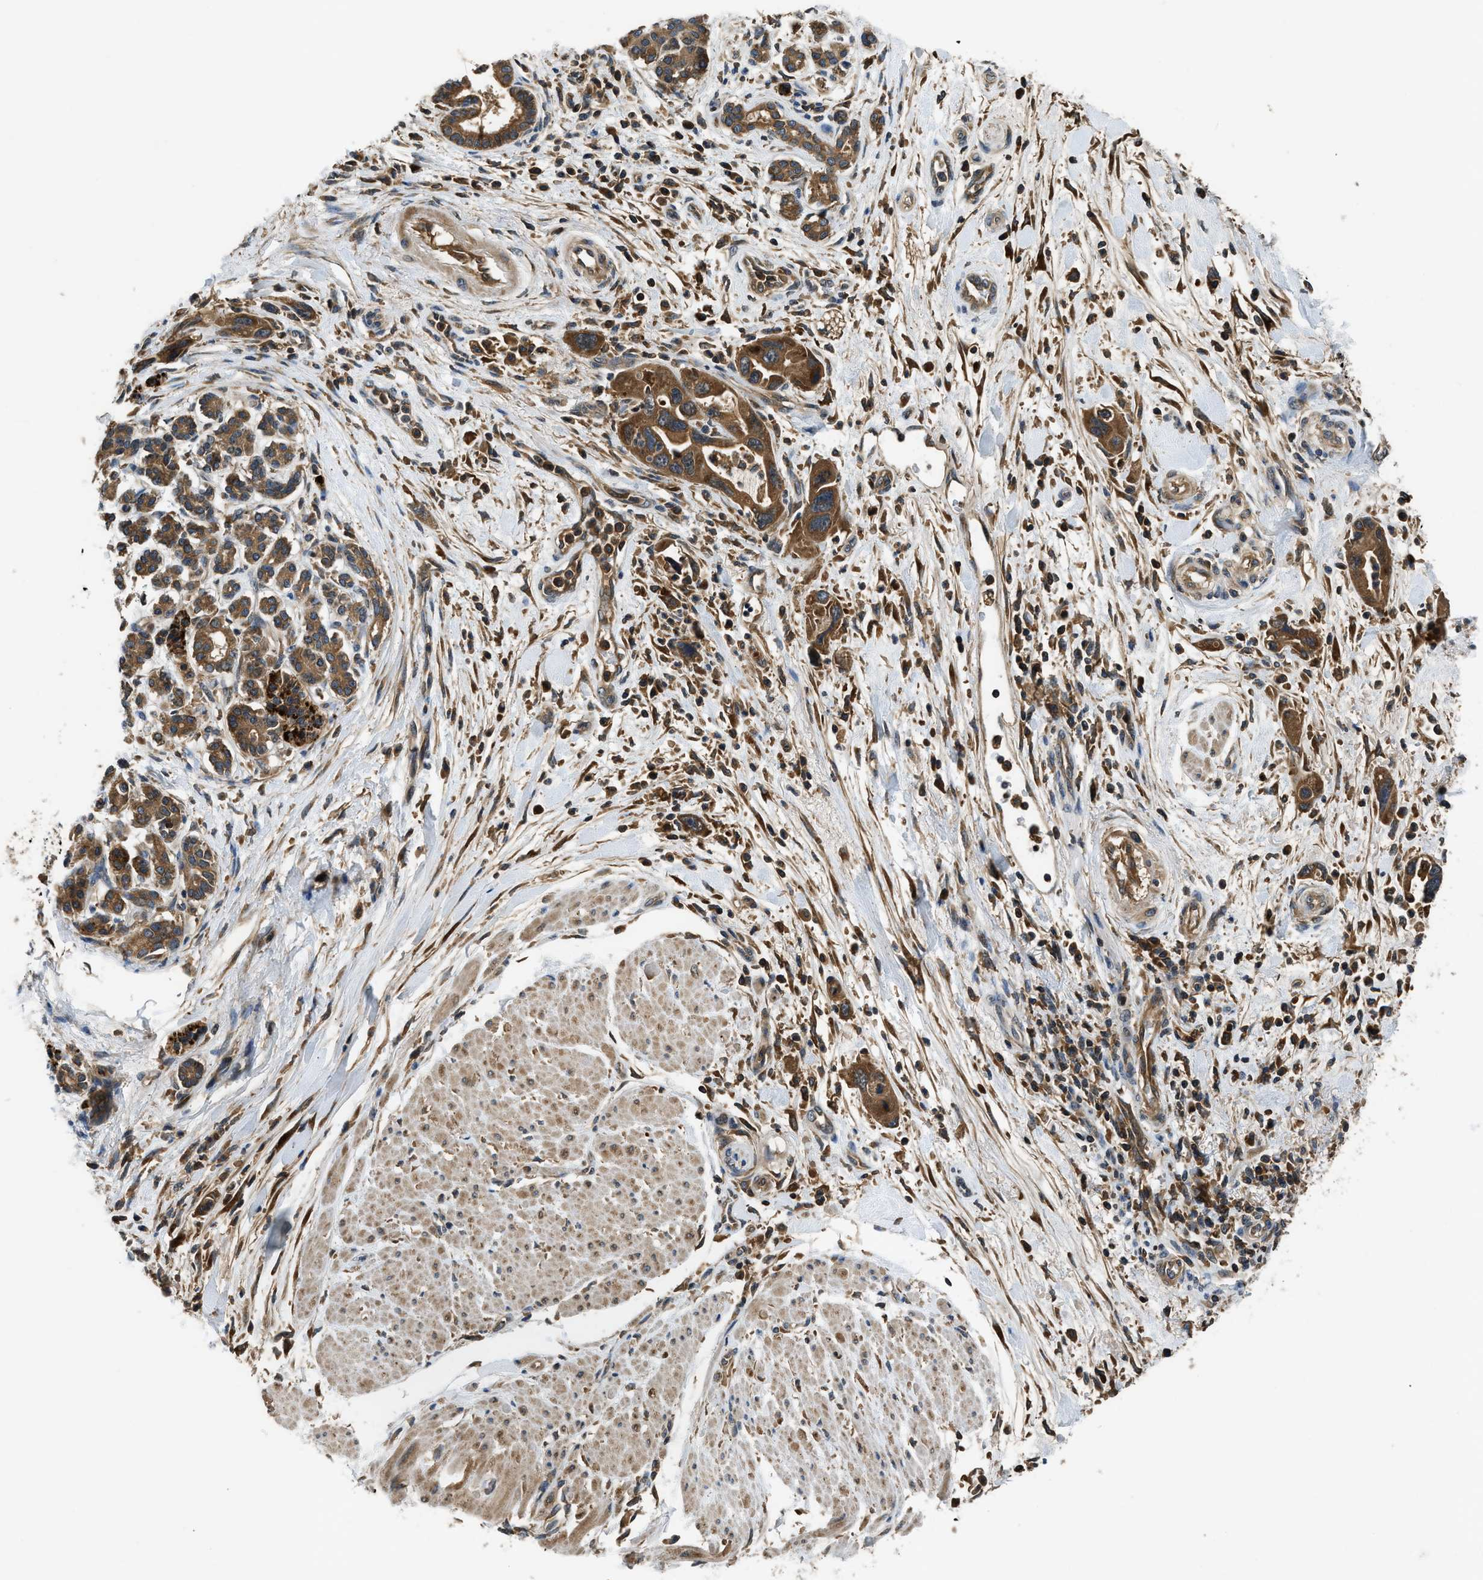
{"staining": {"intensity": "strong", "quantity": ">75%", "location": "cytoplasmic/membranous"}, "tissue": "pancreatic cancer", "cell_type": "Tumor cells", "image_type": "cancer", "snomed": [{"axis": "morphology", "description": "Normal tissue, NOS"}, {"axis": "morphology", "description": "Adenocarcinoma, NOS"}, {"axis": "topography", "description": "Pancreas"}], "caption": "A micrograph showing strong cytoplasmic/membranous positivity in approximately >75% of tumor cells in pancreatic adenocarcinoma, as visualized by brown immunohistochemical staining.", "gene": "PAFAH2", "patient": {"sex": "female", "age": 71}}